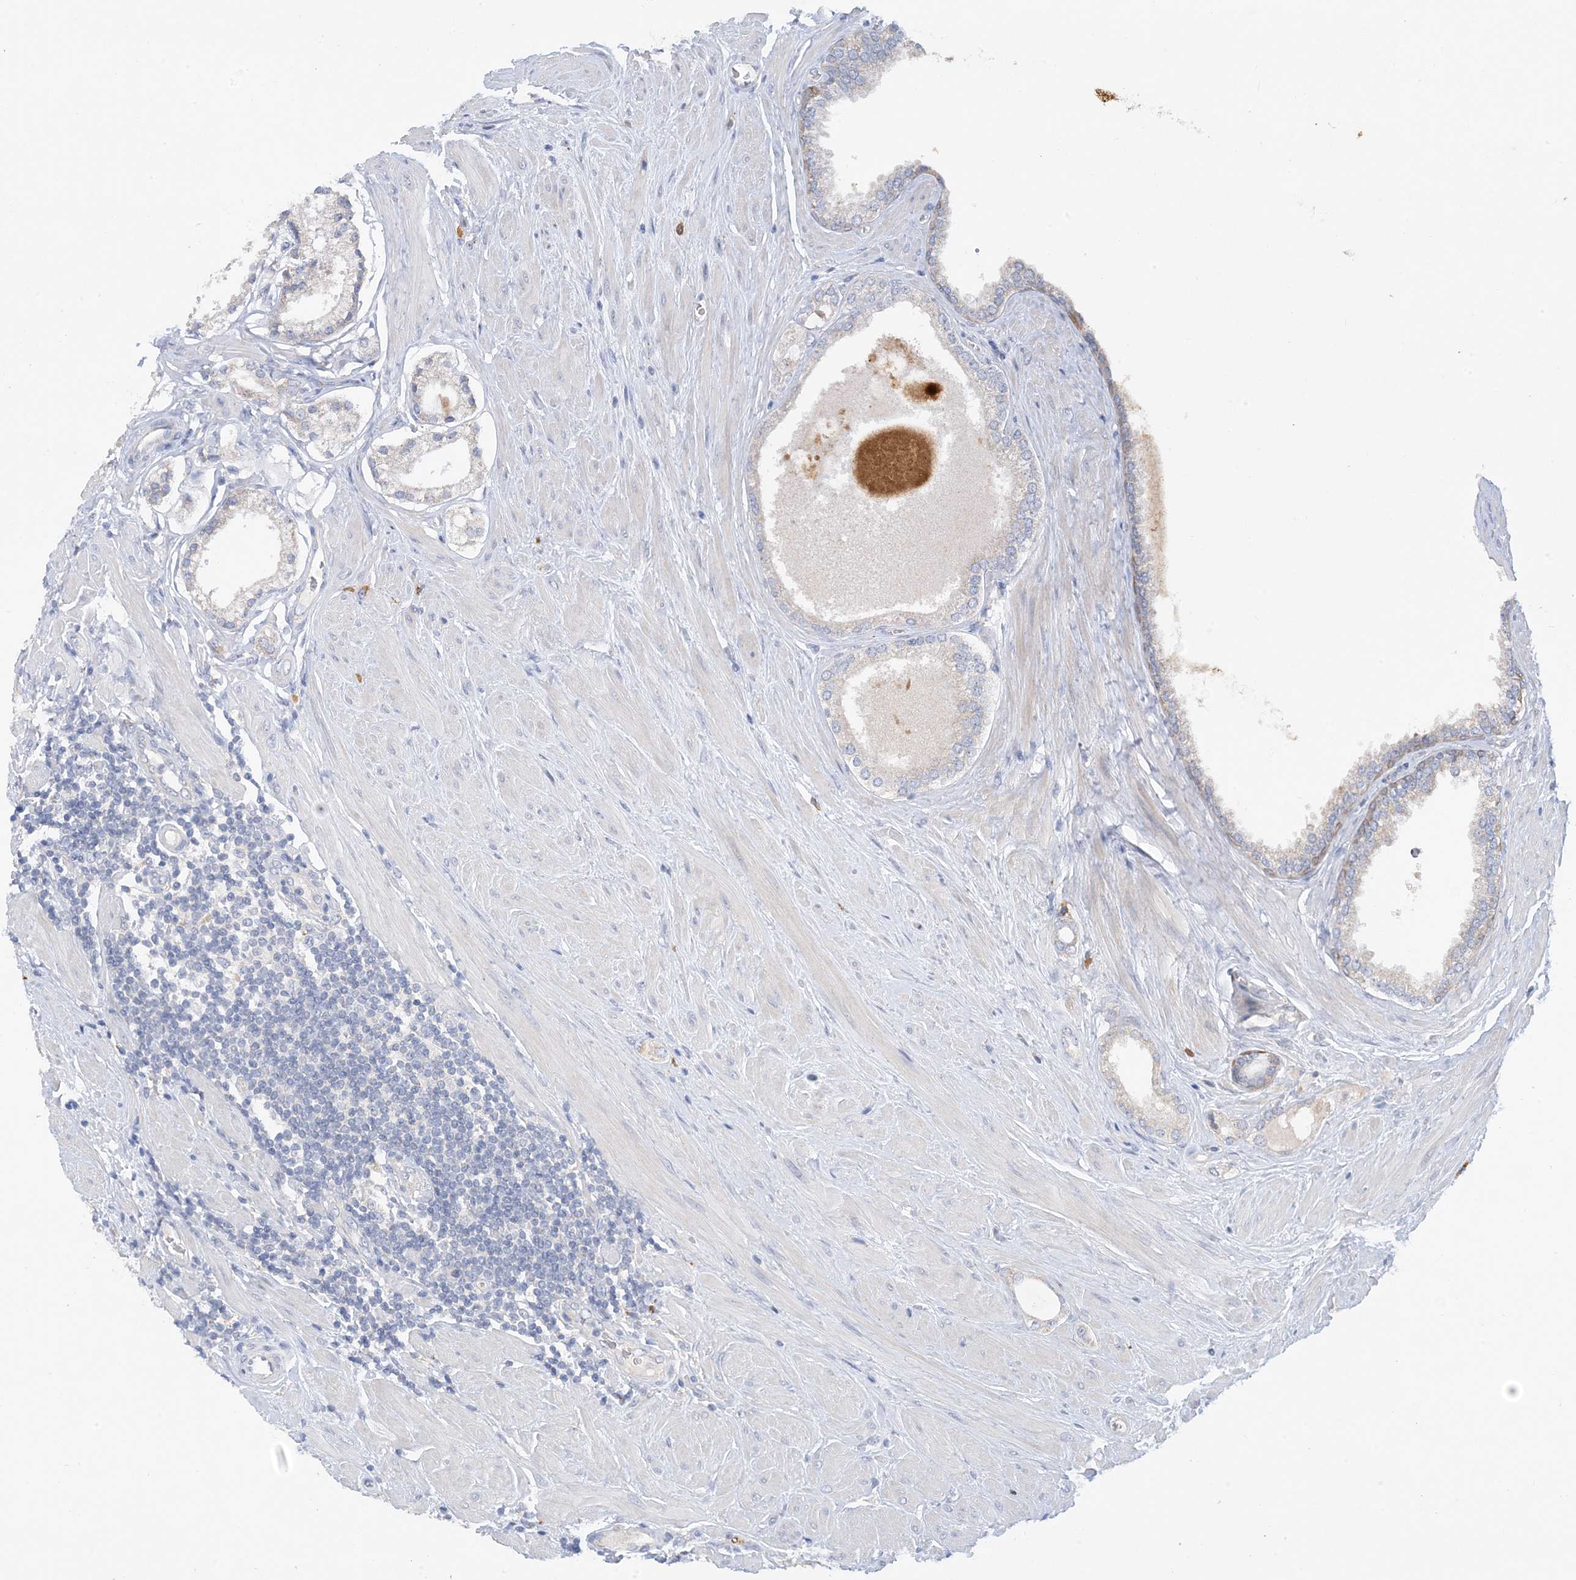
{"staining": {"intensity": "negative", "quantity": "none", "location": "none"}, "tissue": "prostate cancer", "cell_type": "Tumor cells", "image_type": "cancer", "snomed": [{"axis": "morphology", "description": "Adenocarcinoma, Low grade"}, {"axis": "topography", "description": "Prostate"}], "caption": "Human prostate cancer (low-grade adenocarcinoma) stained for a protein using immunohistochemistry displays no positivity in tumor cells.", "gene": "ZCCHC18", "patient": {"sex": "male", "age": 62}}